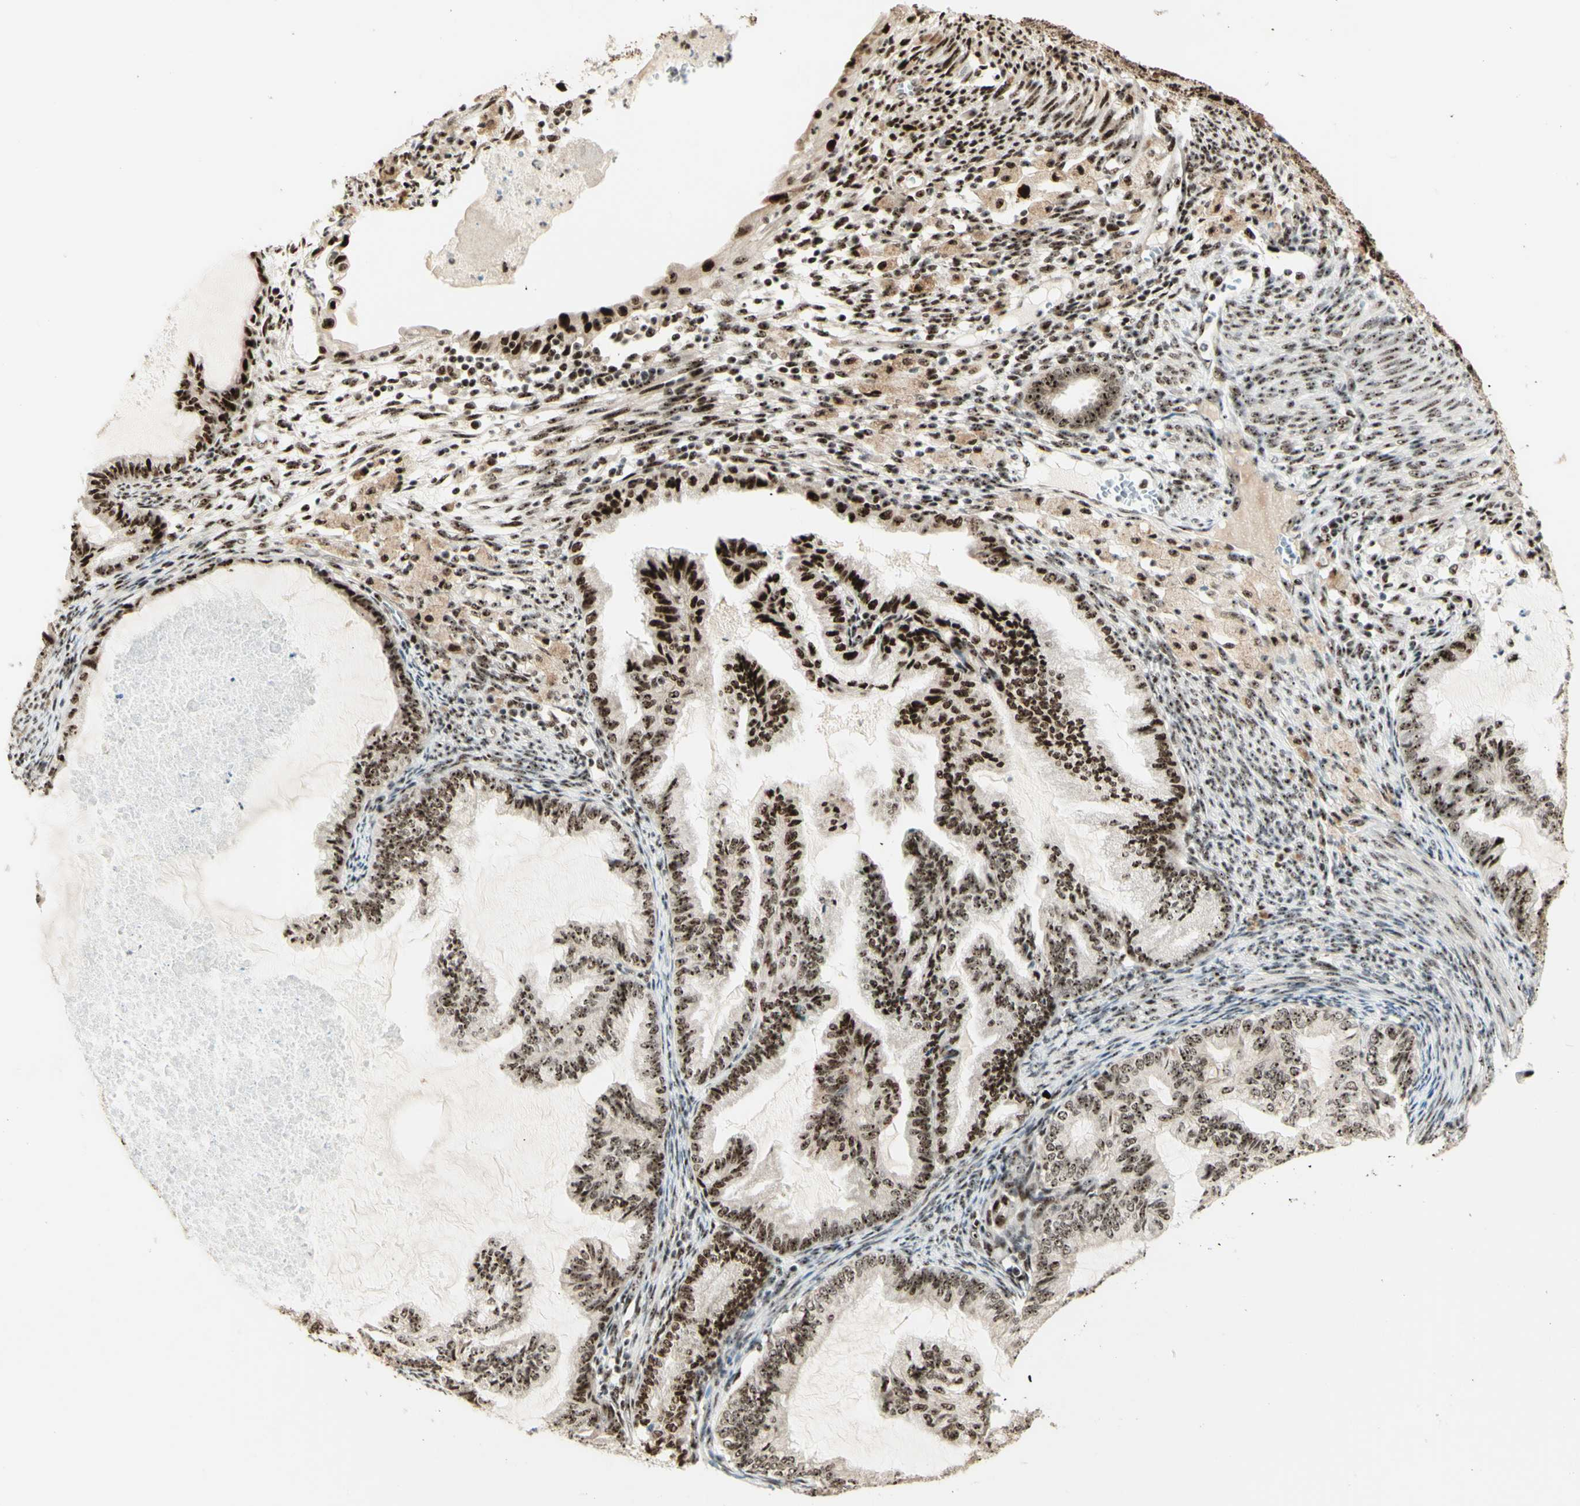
{"staining": {"intensity": "strong", "quantity": "25%-75%", "location": "nuclear"}, "tissue": "cervical cancer", "cell_type": "Tumor cells", "image_type": "cancer", "snomed": [{"axis": "morphology", "description": "Normal tissue, NOS"}, {"axis": "morphology", "description": "Adenocarcinoma, NOS"}, {"axis": "topography", "description": "Cervix"}, {"axis": "topography", "description": "Endometrium"}], "caption": "High-power microscopy captured an immunohistochemistry micrograph of adenocarcinoma (cervical), revealing strong nuclear positivity in about 25%-75% of tumor cells.", "gene": "DHX9", "patient": {"sex": "female", "age": 86}}